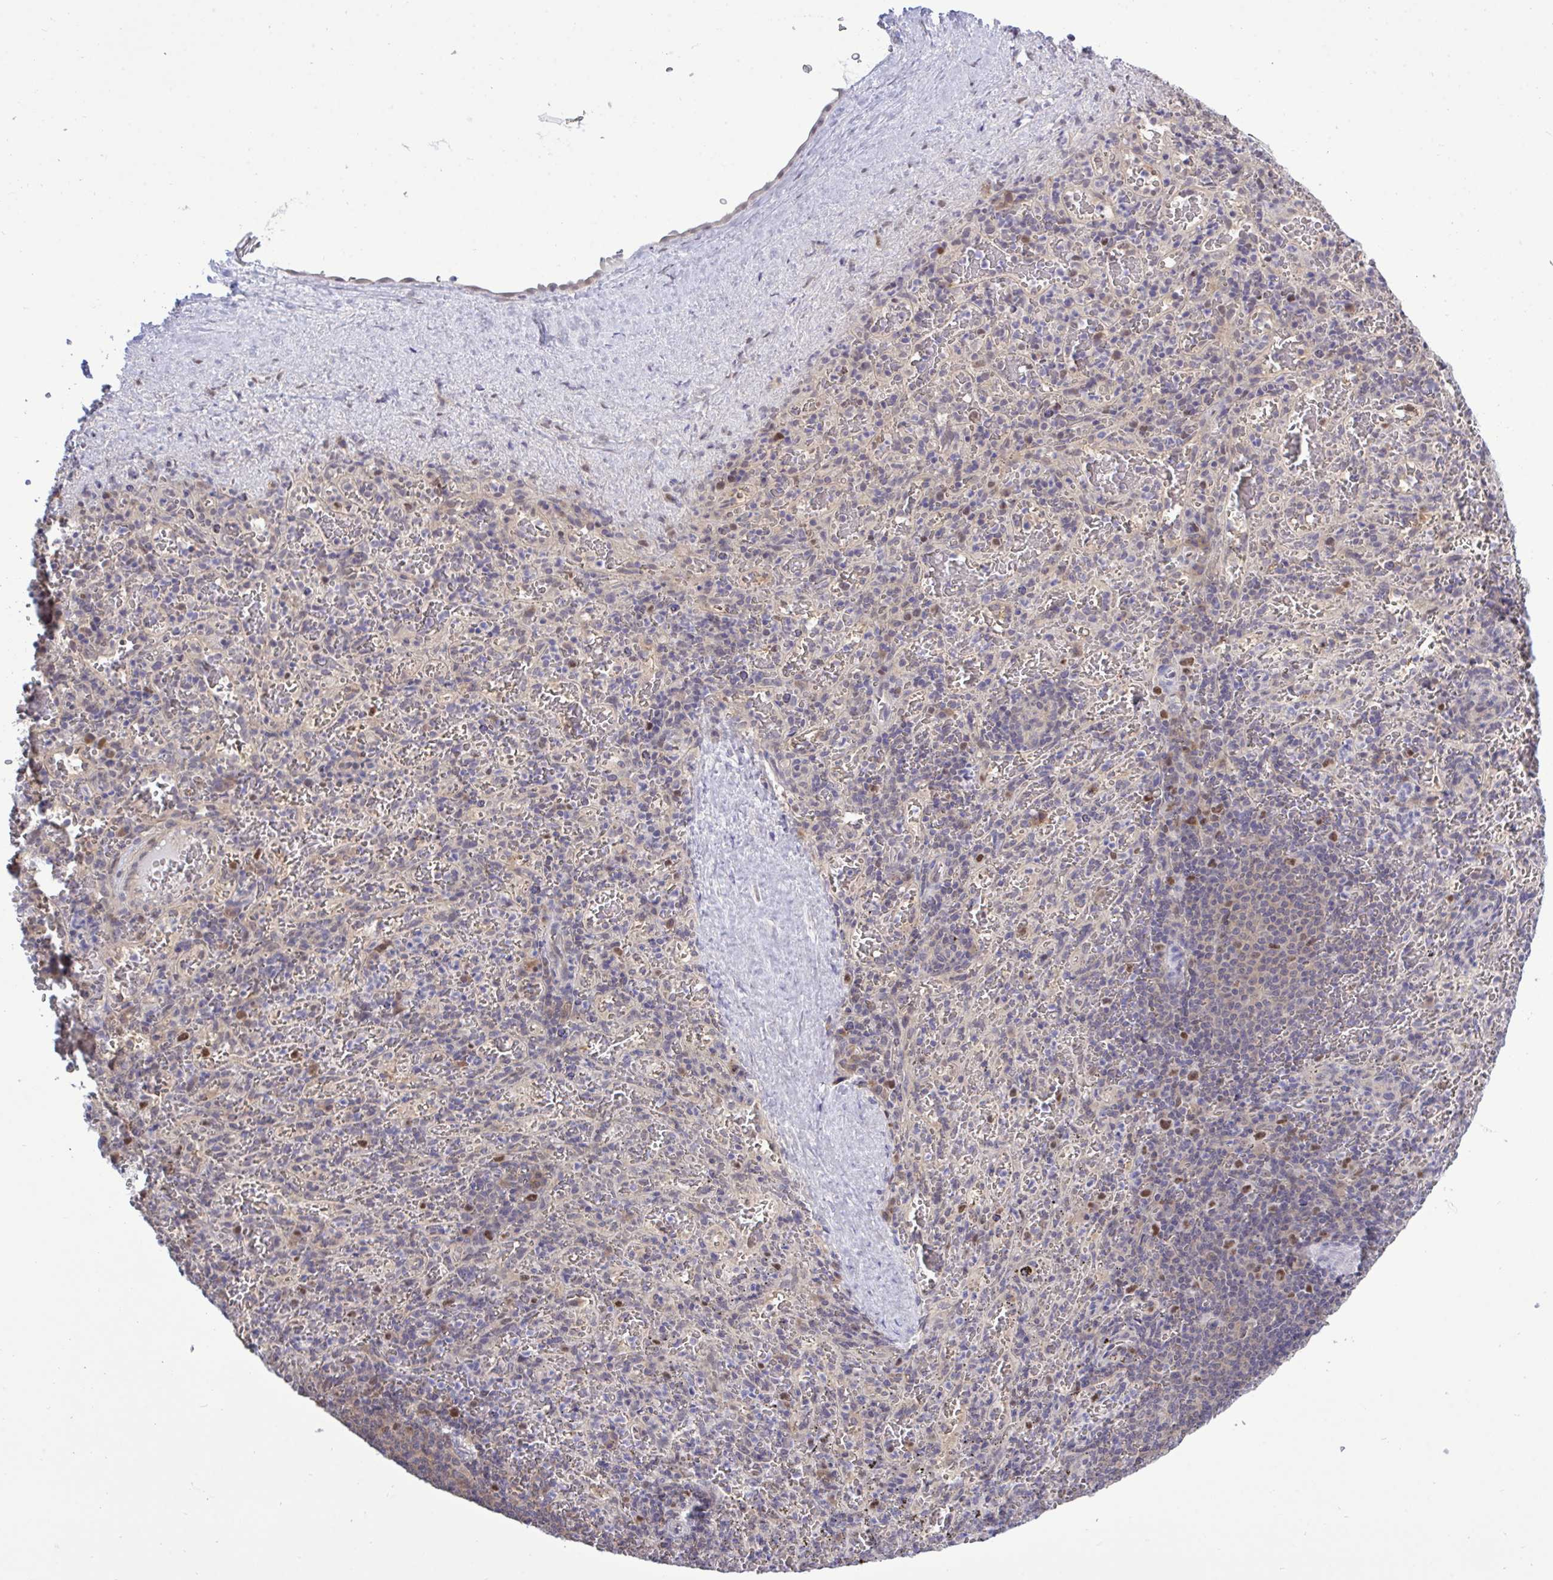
{"staining": {"intensity": "negative", "quantity": "none", "location": "none"}, "tissue": "spleen", "cell_type": "Cells in red pulp", "image_type": "normal", "snomed": [{"axis": "morphology", "description": "Normal tissue, NOS"}, {"axis": "topography", "description": "Spleen"}], "caption": "The image displays no staining of cells in red pulp in normal spleen. (Stains: DAB immunohistochemistry with hematoxylin counter stain, Microscopy: brightfield microscopy at high magnification).", "gene": "ZNF444", "patient": {"sex": "male", "age": 57}}